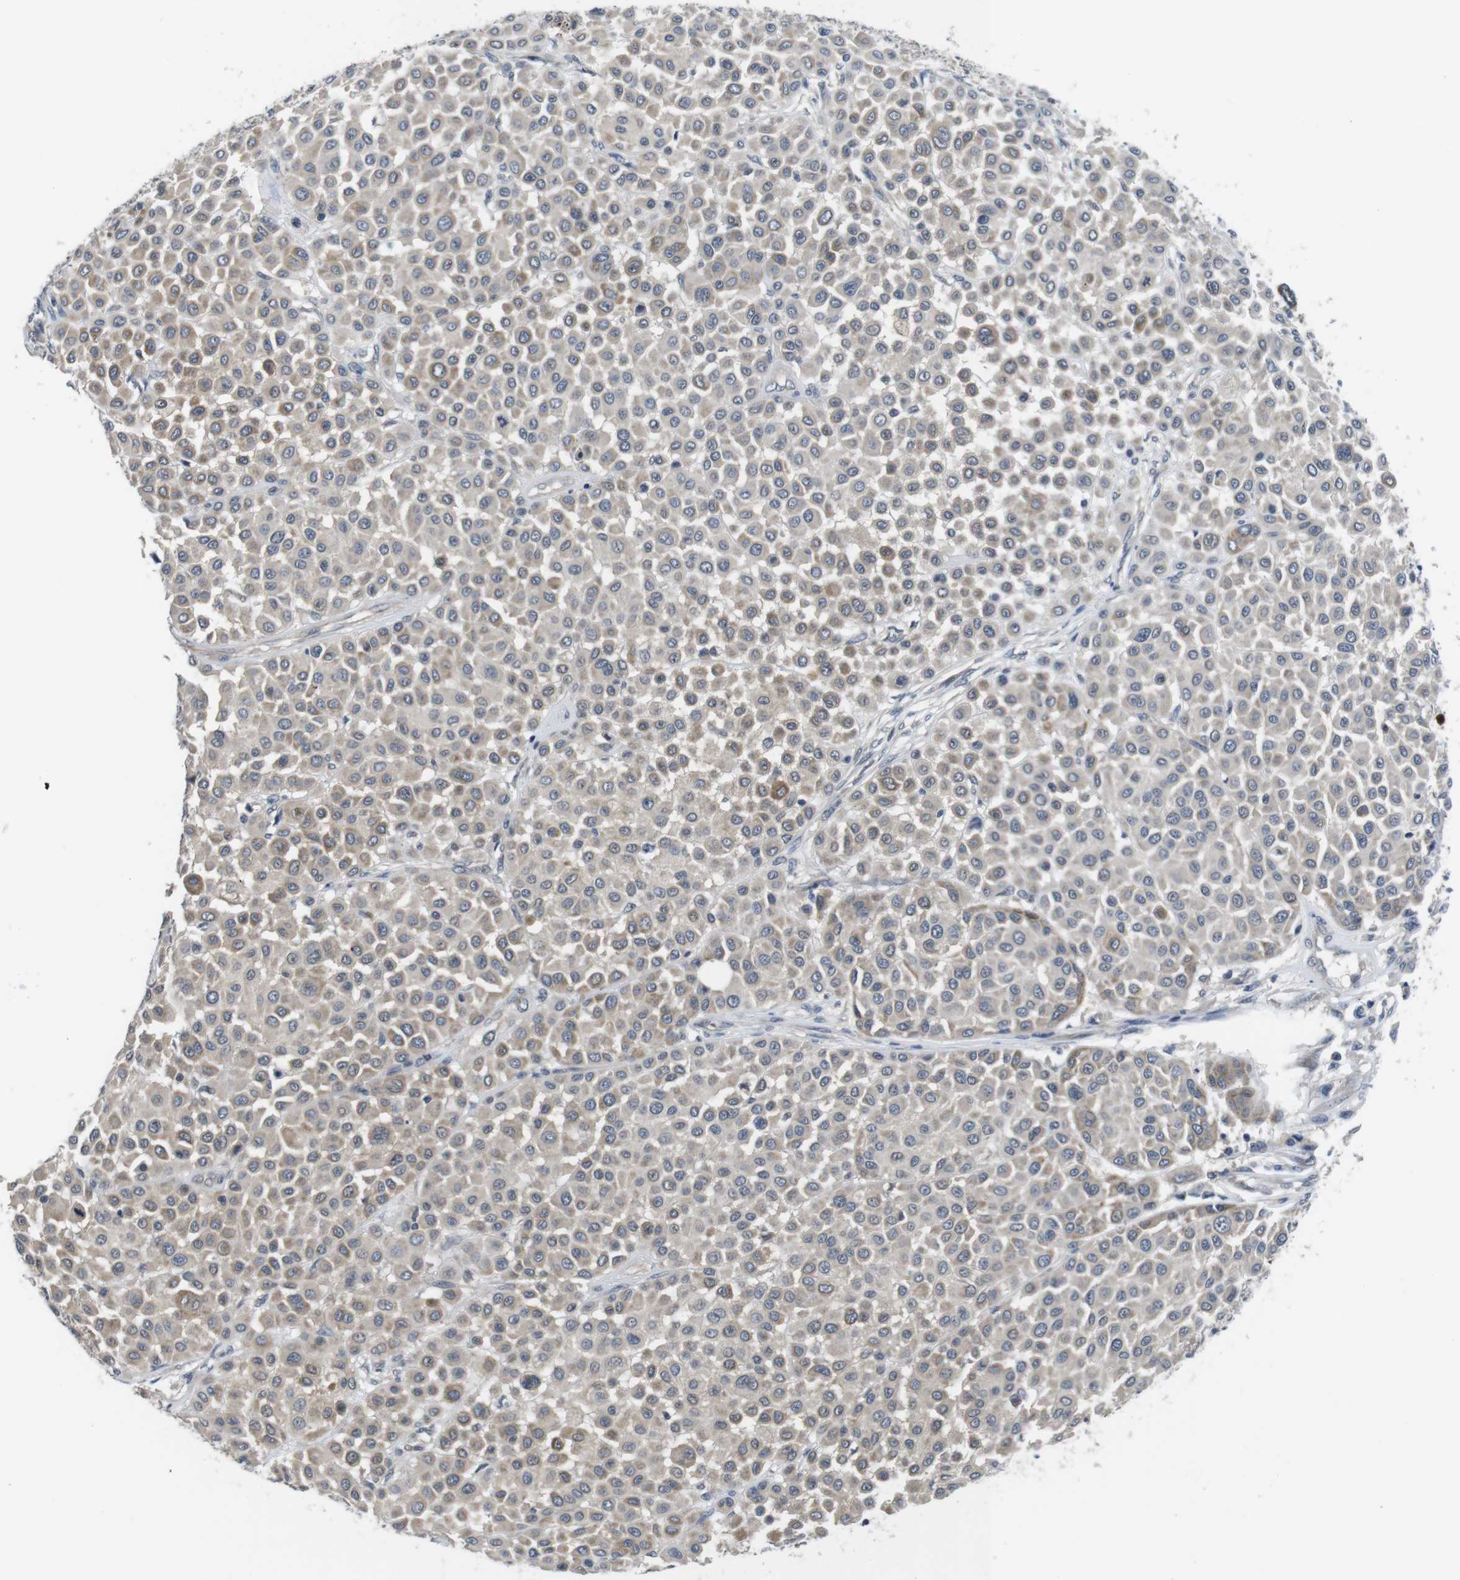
{"staining": {"intensity": "weak", "quantity": "<25%", "location": "cytoplasmic/membranous"}, "tissue": "melanoma", "cell_type": "Tumor cells", "image_type": "cancer", "snomed": [{"axis": "morphology", "description": "Malignant melanoma, Metastatic site"}, {"axis": "topography", "description": "Soft tissue"}], "caption": "Melanoma was stained to show a protein in brown. There is no significant staining in tumor cells.", "gene": "FADD", "patient": {"sex": "male", "age": 41}}